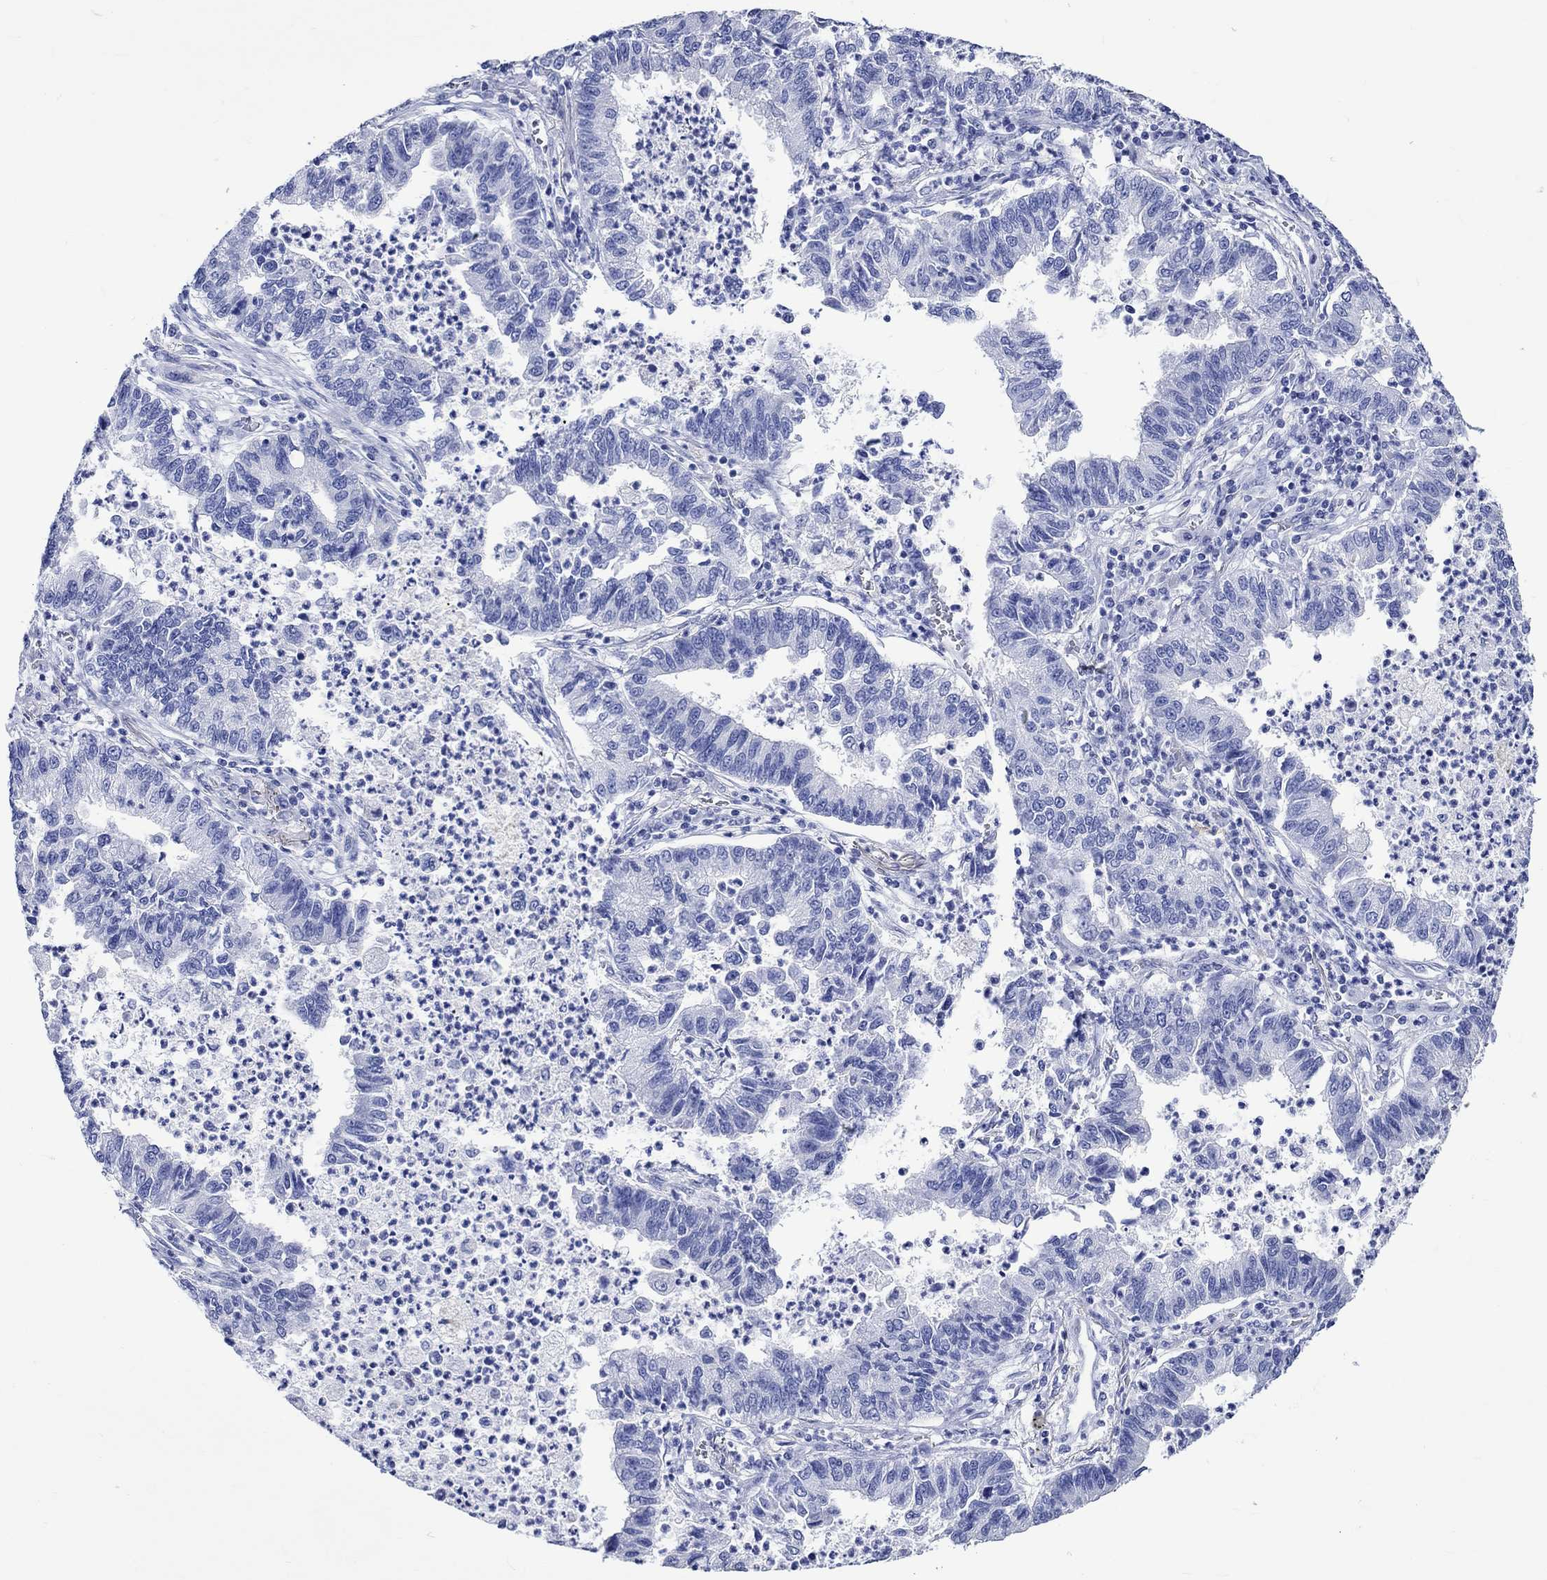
{"staining": {"intensity": "negative", "quantity": "none", "location": "none"}, "tissue": "lung cancer", "cell_type": "Tumor cells", "image_type": "cancer", "snomed": [{"axis": "morphology", "description": "Adenocarcinoma, NOS"}, {"axis": "topography", "description": "Lung"}], "caption": "Tumor cells show no significant positivity in adenocarcinoma (lung).", "gene": "CRYAB", "patient": {"sex": "female", "age": 57}}